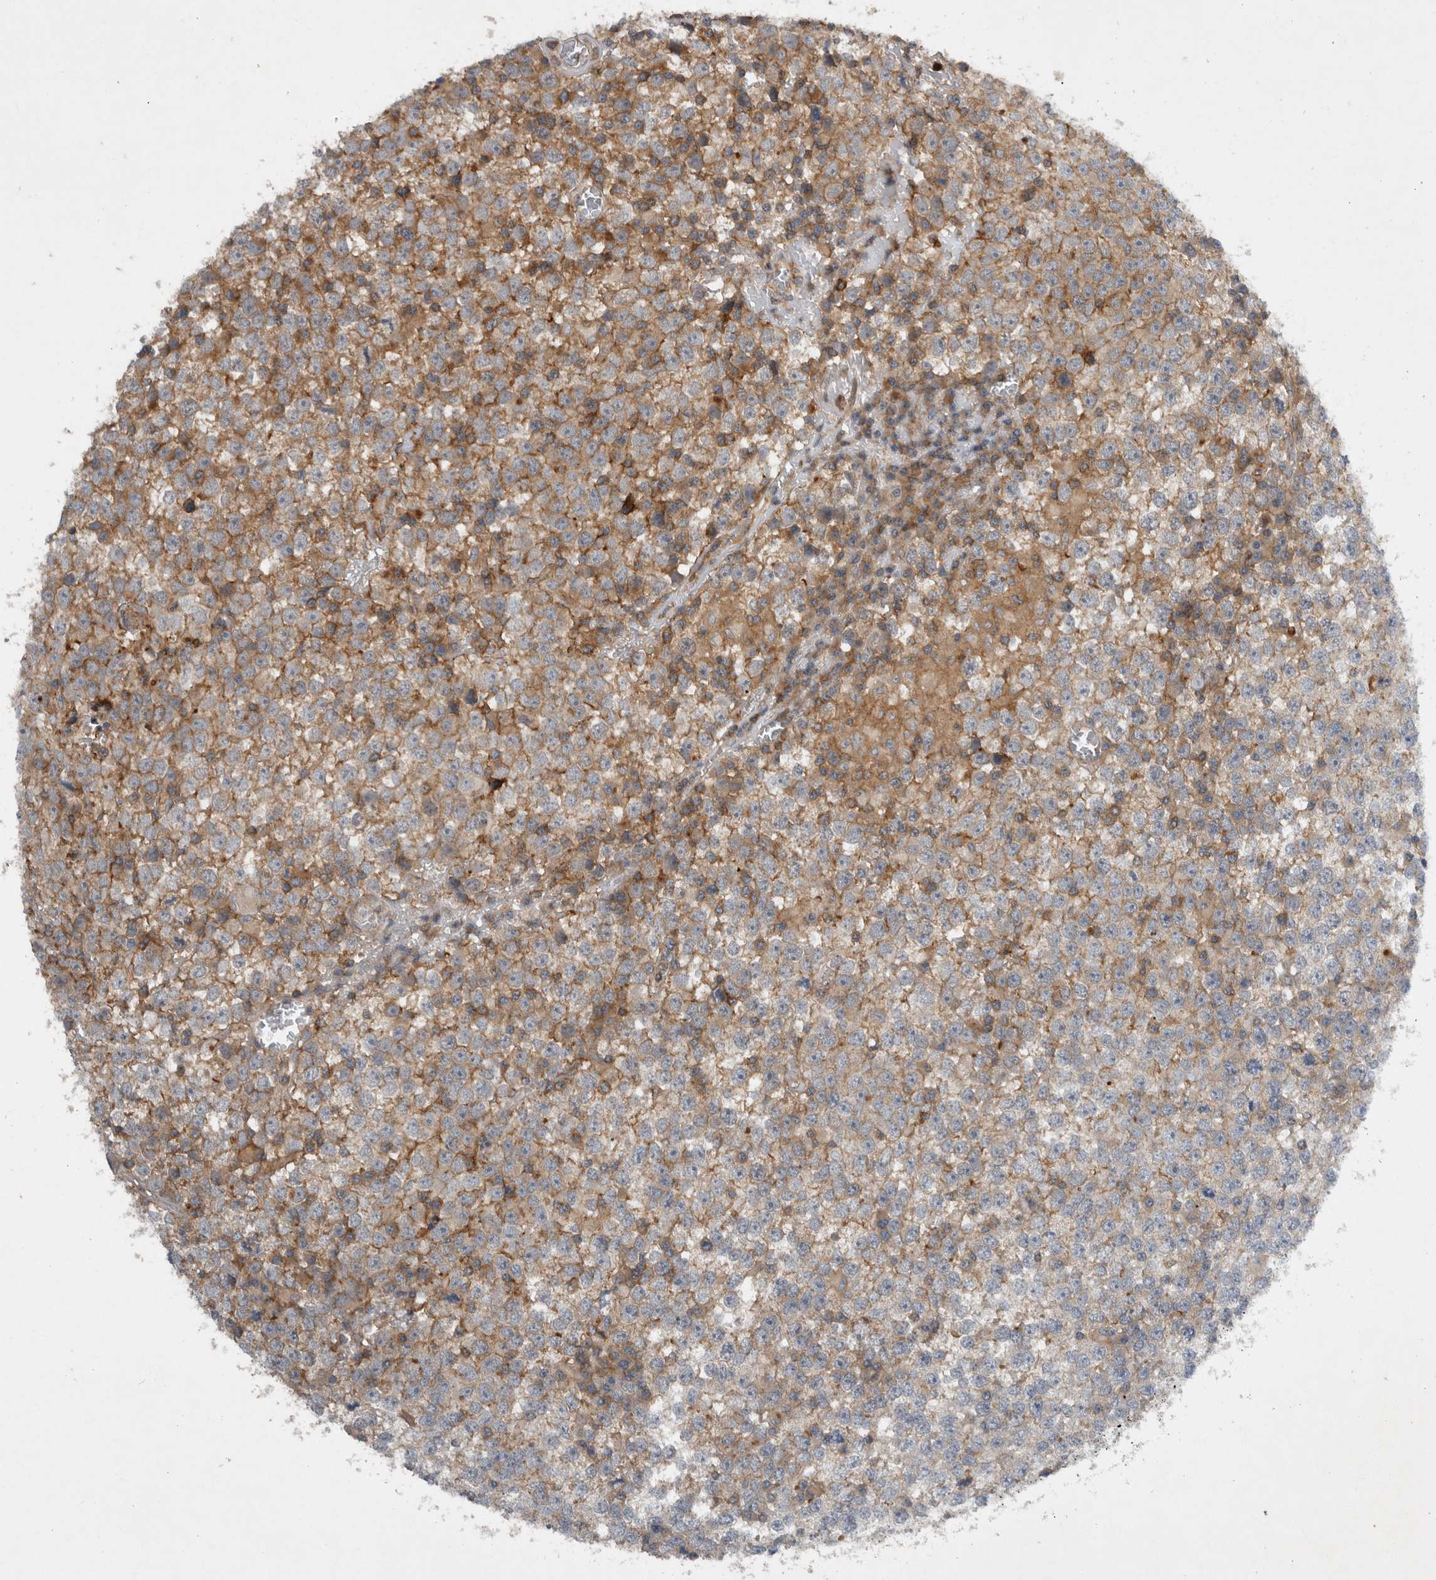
{"staining": {"intensity": "weak", "quantity": ">75%", "location": "cytoplasmic/membranous"}, "tissue": "testis cancer", "cell_type": "Tumor cells", "image_type": "cancer", "snomed": [{"axis": "morphology", "description": "Seminoma, NOS"}, {"axis": "topography", "description": "Testis"}], "caption": "Immunohistochemical staining of human testis cancer shows low levels of weak cytoplasmic/membranous staining in approximately >75% of tumor cells.", "gene": "SCARA5", "patient": {"sex": "male", "age": 65}}